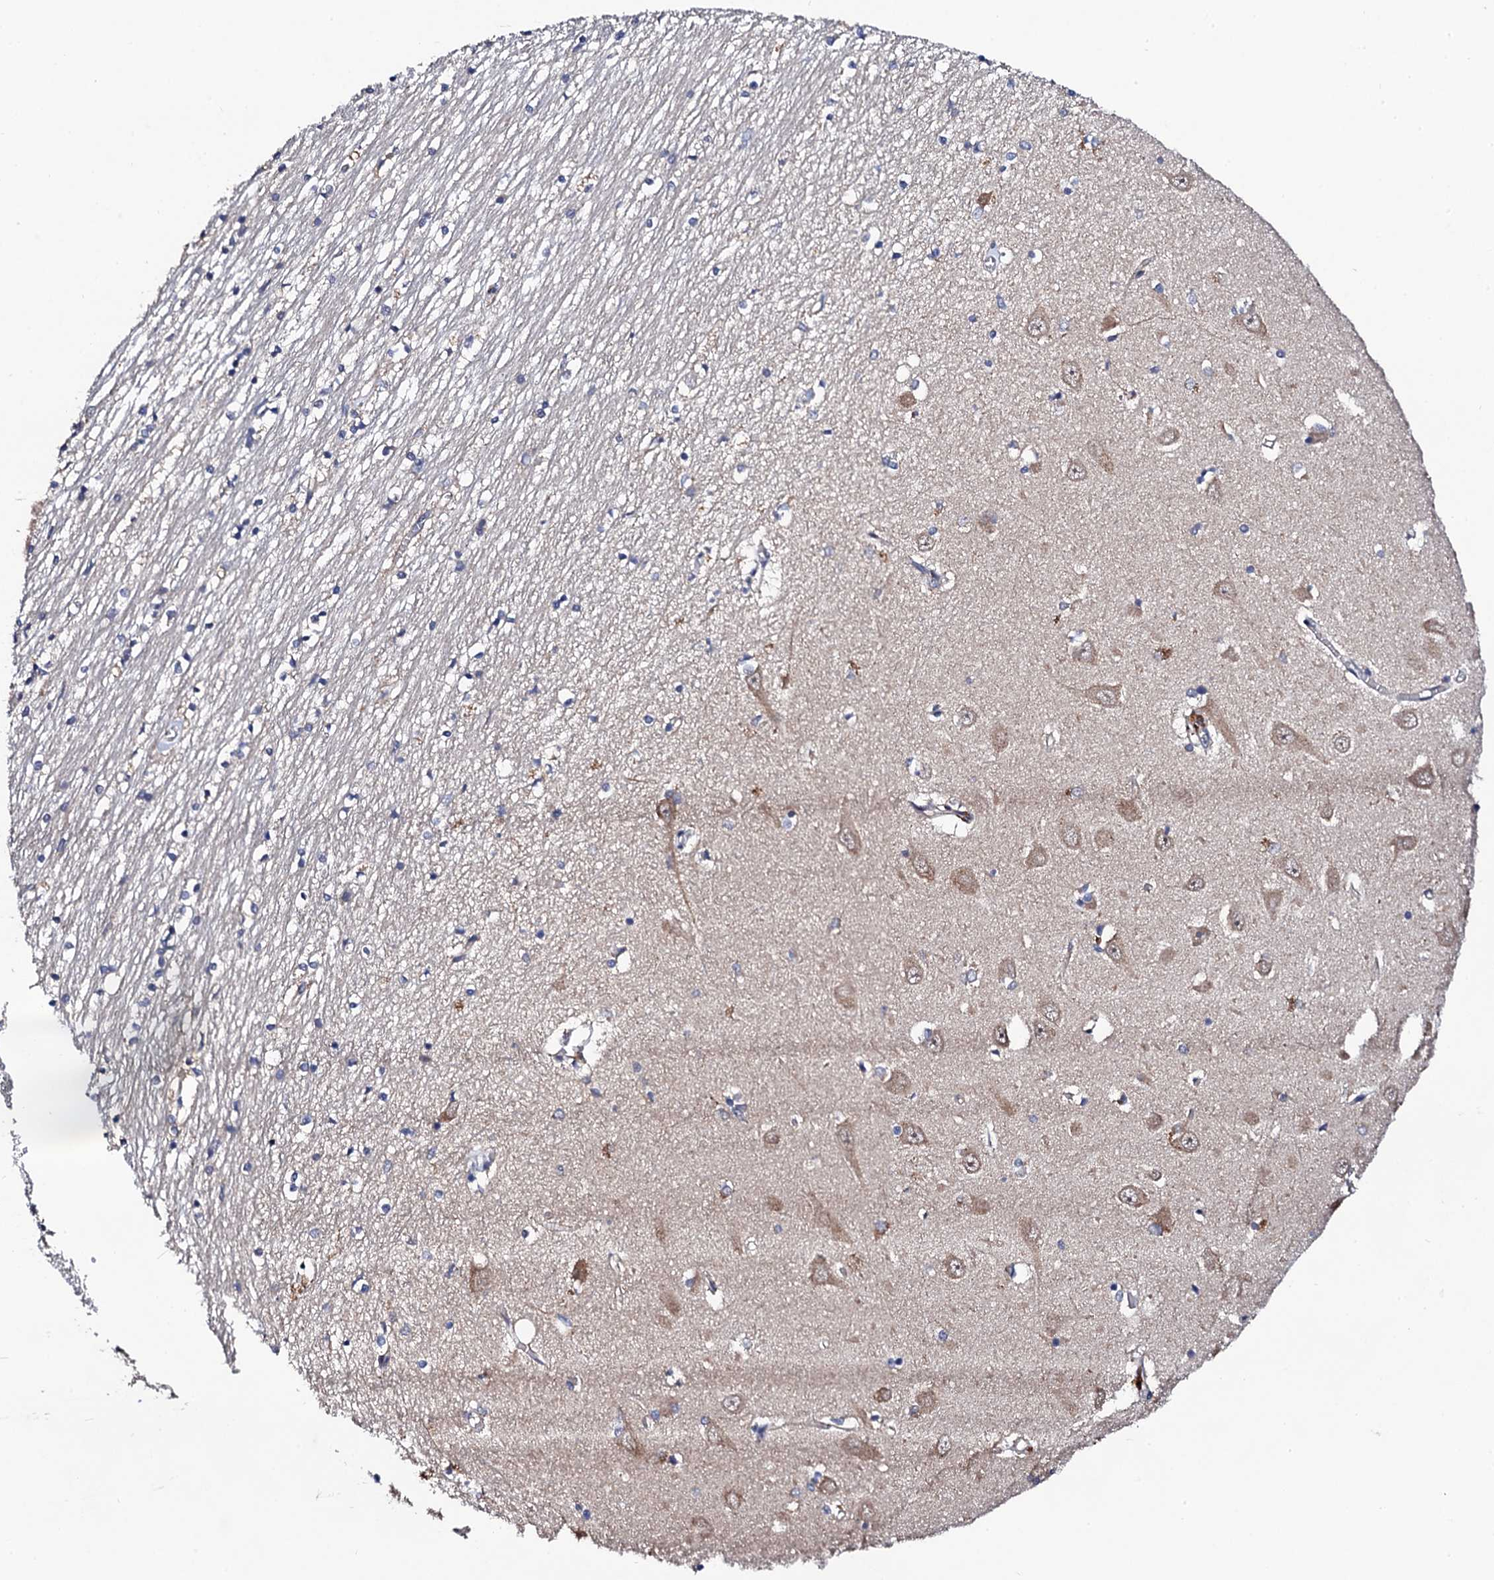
{"staining": {"intensity": "moderate", "quantity": "<25%", "location": "cytoplasmic/membranous"}, "tissue": "hippocampus", "cell_type": "Glial cells", "image_type": "normal", "snomed": [{"axis": "morphology", "description": "Normal tissue, NOS"}, {"axis": "topography", "description": "Hippocampus"}], "caption": "Hippocampus was stained to show a protein in brown. There is low levels of moderate cytoplasmic/membranous positivity in approximately <25% of glial cells. (DAB = brown stain, brightfield microscopy at high magnification).", "gene": "IP6K1", "patient": {"sex": "male", "age": 70}}